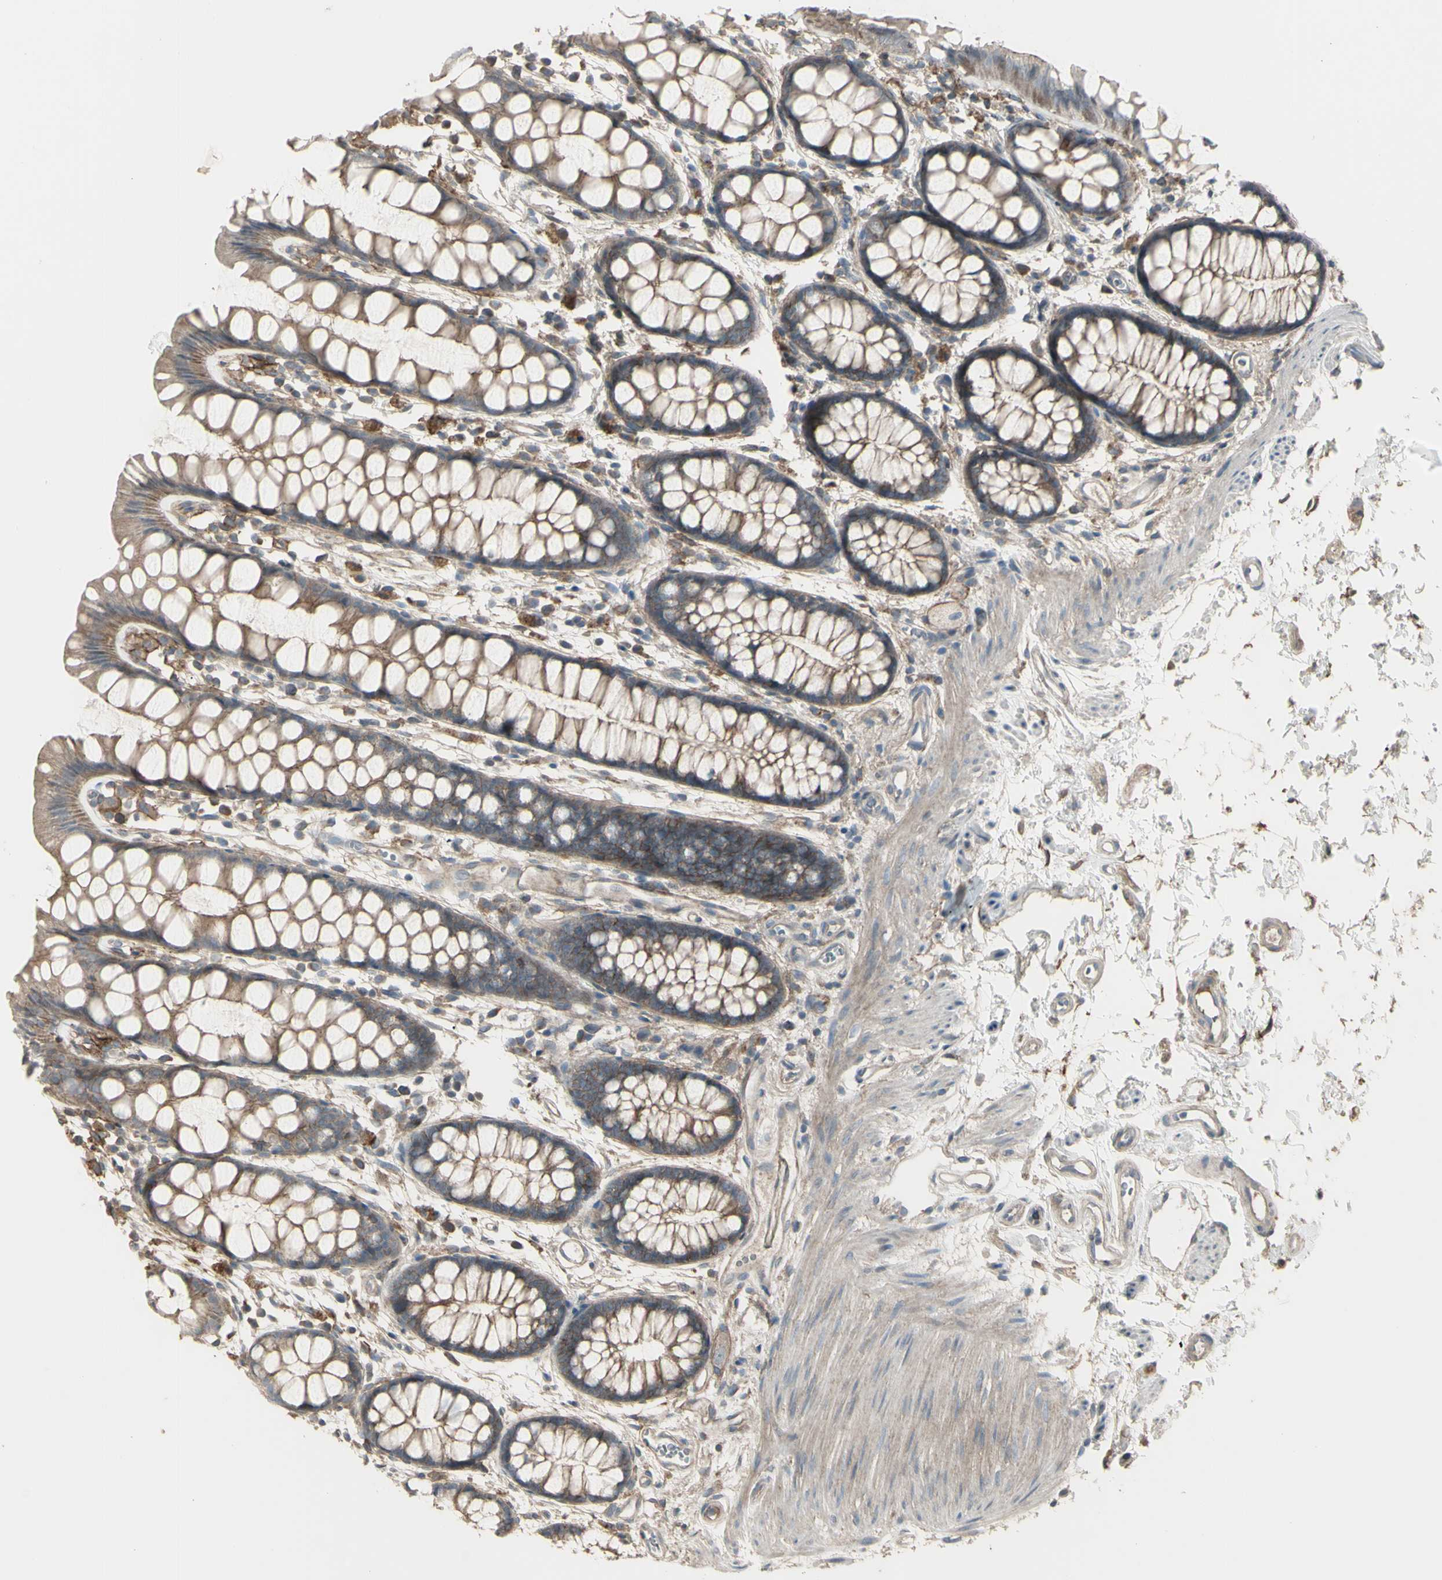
{"staining": {"intensity": "moderate", "quantity": ">75%", "location": "cytoplasmic/membranous"}, "tissue": "rectum", "cell_type": "Glandular cells", "image_type": "normal", "snomed": [{"axis": "morphology", "description": "Normal tissue, NOS"}, {"axis": "topography", "description": "Rectum"}], "caption": "Brown immunohistochemical staining in normal rectum displays moderate cytoplasmic/membranous positivity in about >75% of glandular cells. Nuclei are stained in blue.", "gene": "CD276", "patient": {"sex": "female", "age": 66}}